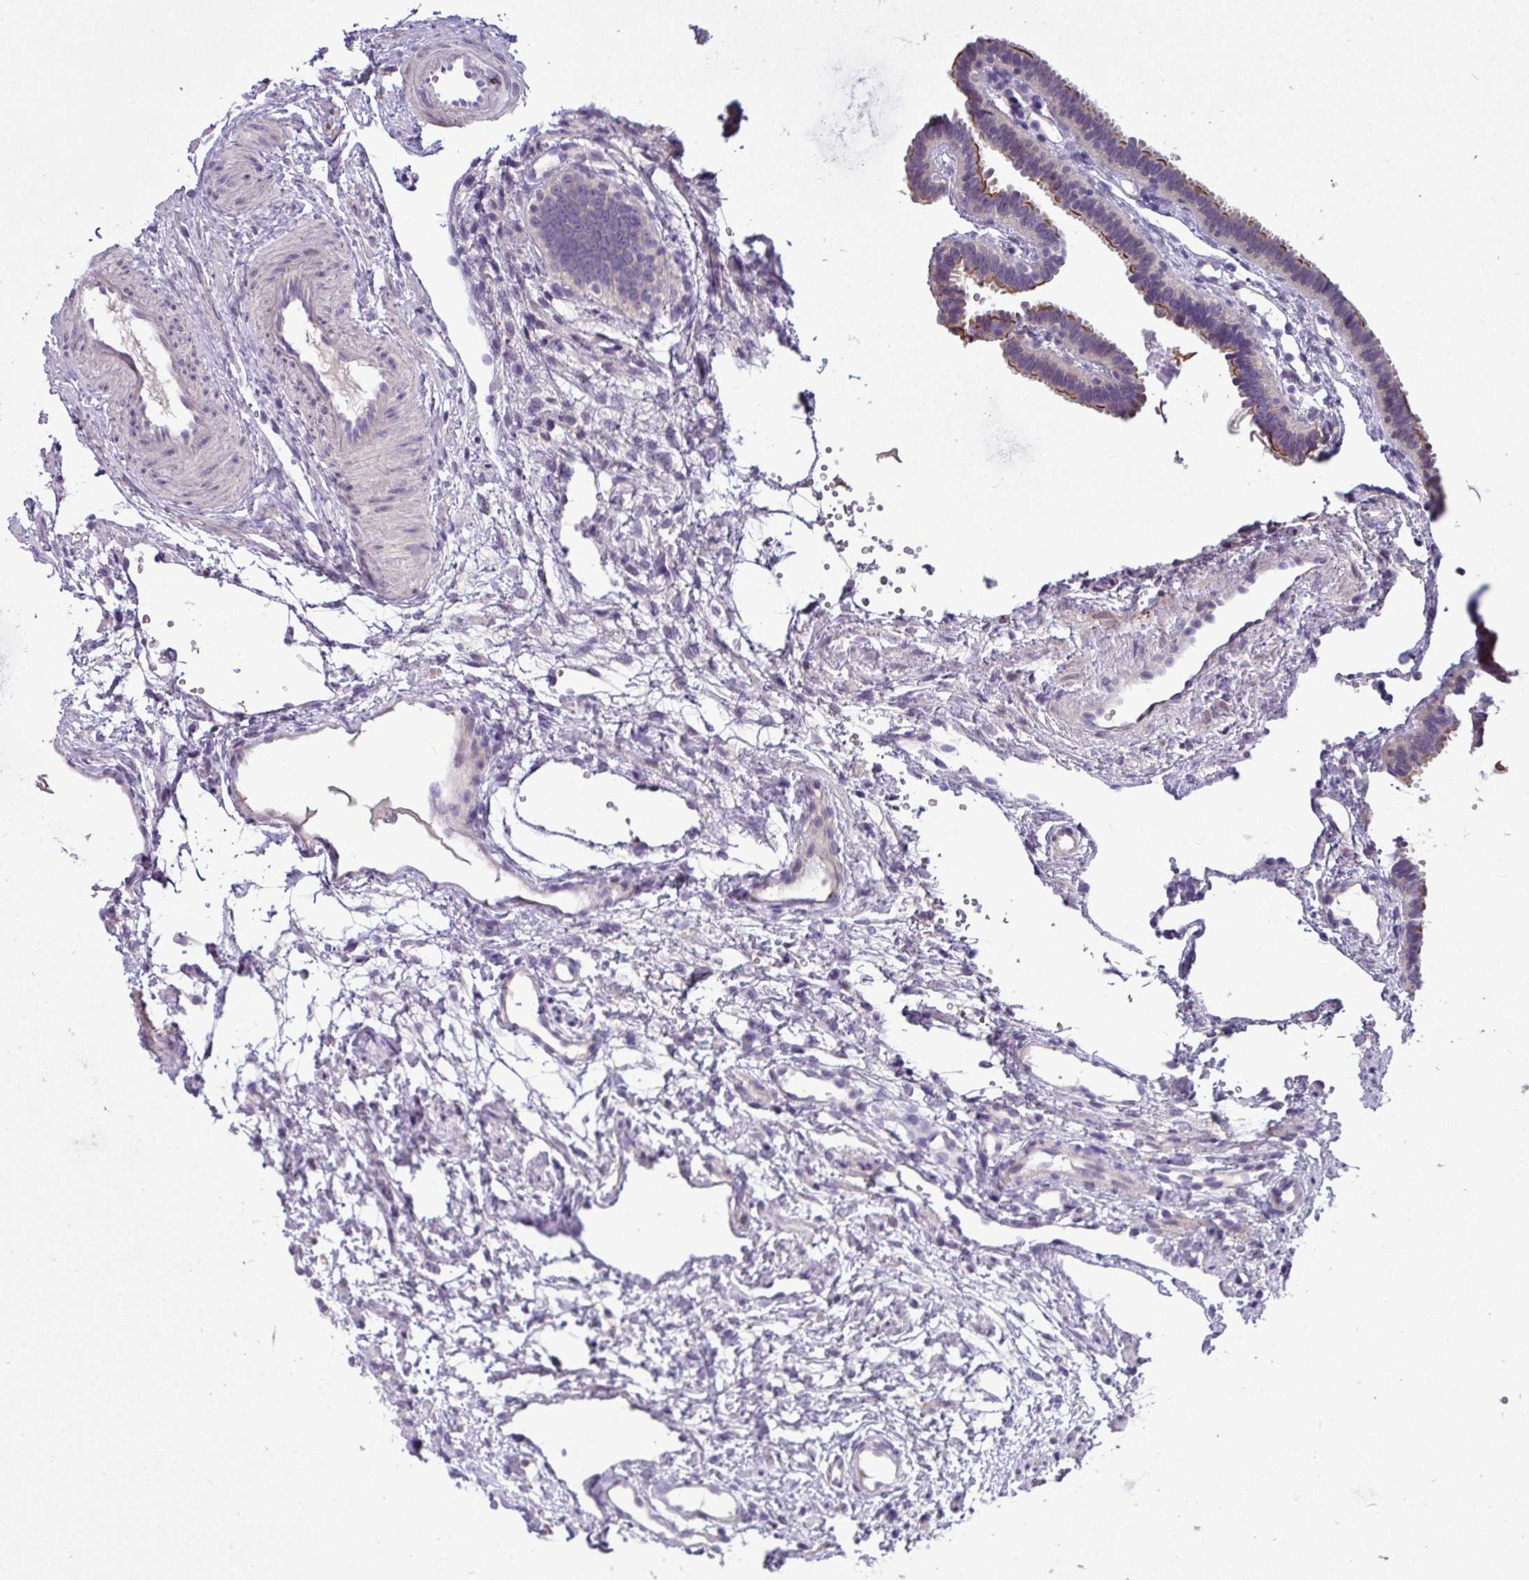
{"staining": {"intensity": "moderate", "quantity": "25%-75%", "location": "cytoplasmic/membranous"}, "tissue": "fallopian tube", "cell_type": "Glandular cells", "image_type": "normal", "snomed": [{"axis": "morphology", "description": "Normal tissue, NOS"}, {"axis": "topography", "description": "Fallopian tube"}], "caption": "IHC image of benign fallopian tube stained for a protein (brown), which demonstrates medium levels of moderate cytoplasmic/membranous expression in about 25%-75% of glandular cells.", "gene": "PNLDC1", "patient": {"sex": "female", "age": 37}}